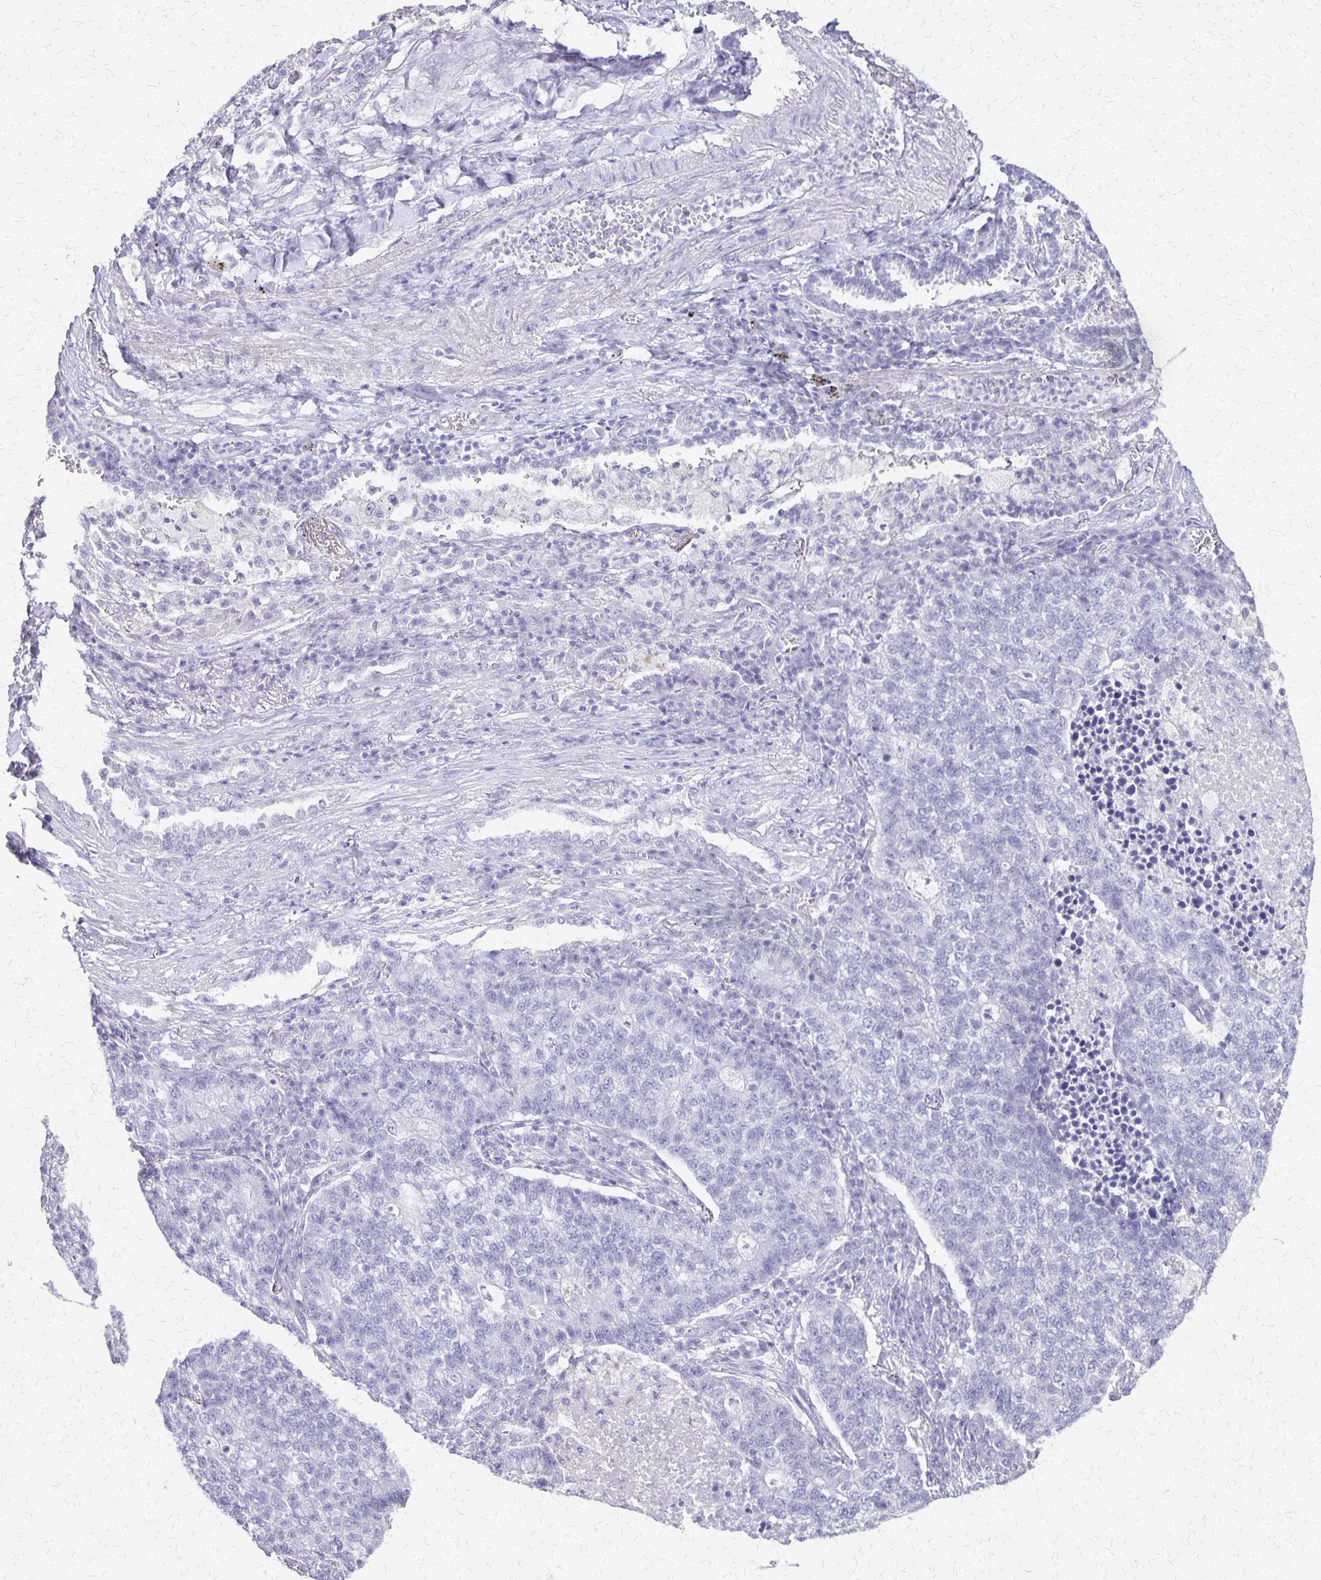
{"staining": {"intensity": "negative", "quantity": "none", "location": "none"}, "tissue": "lung cancer", "cell_type": "Tumor cells", "image_type": "cancer", "snomed": [{"axis": "morphology", "description": "Adenocarcinoma, NOS"}, {"axis": "topography", "description": "Lung"}], "caption": "A high-resolution photomicrograph shows IHC staining of lung cancer (adenocarcinoma), which displays no significant staining in tumor cells.", "gene": "SI", "patient": {"sex": "male", "age": 57}}